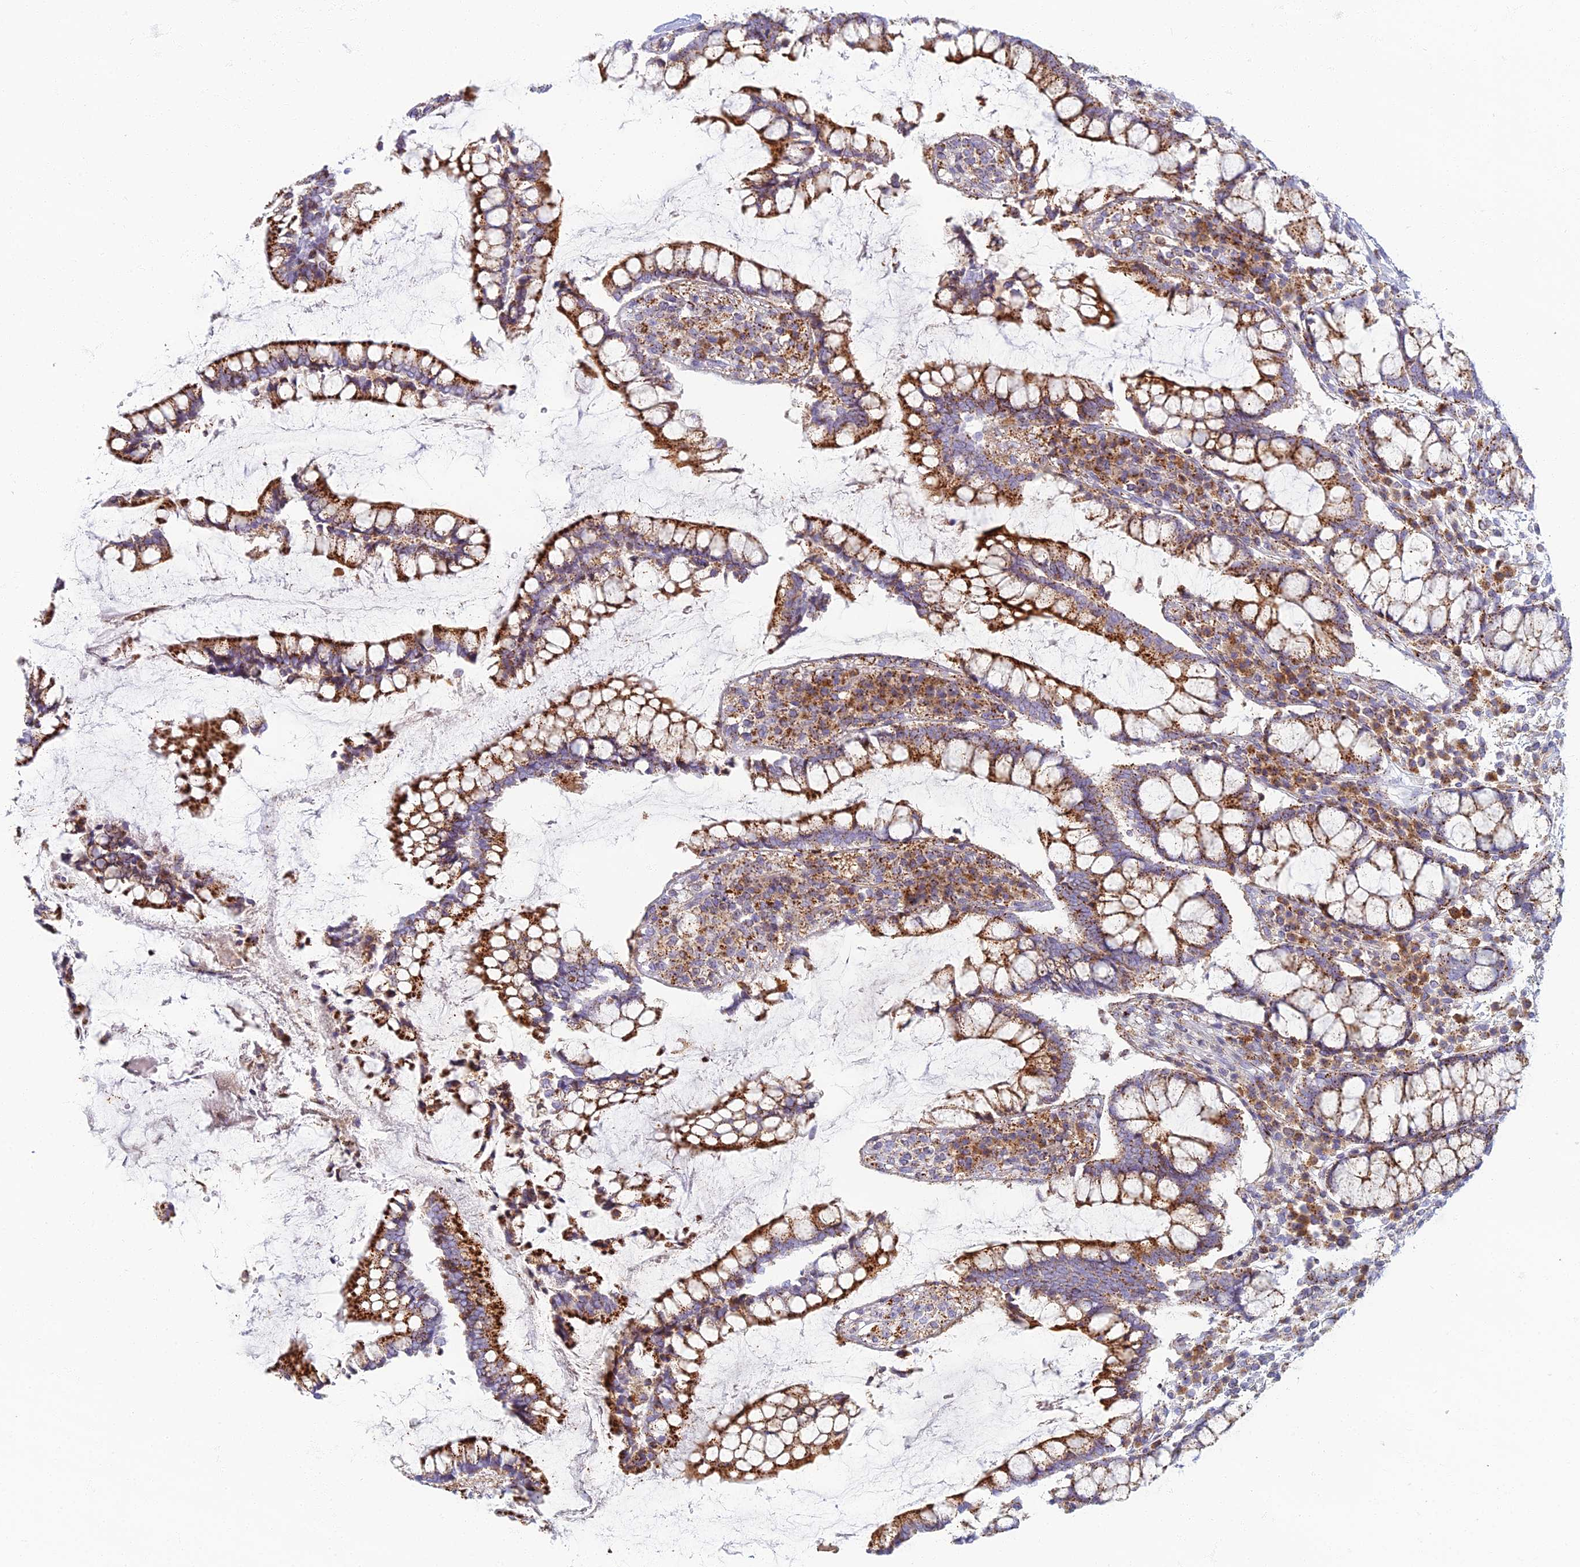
{"staining": {"intensity": "moderate", "quantity": "<25%", "location": "cytoplasmic/membranous"}, "tissue": "colon", "cell_type": "Endothelial cells", "image_type": "normal", "snomed": [{"axis": "morphology", "description": "Normal tissue, NOS"}, {"axis": "topography", "description": "Colon"}], "caption": "An IHC histopathology image of benign tissue is shown. Protein staining in brown shows moderate cytoplasmic/membranous positivity in colon within endothelial cells.", "gene": "CHMP4B", "patient": {"sex": "female", "age": 79}}